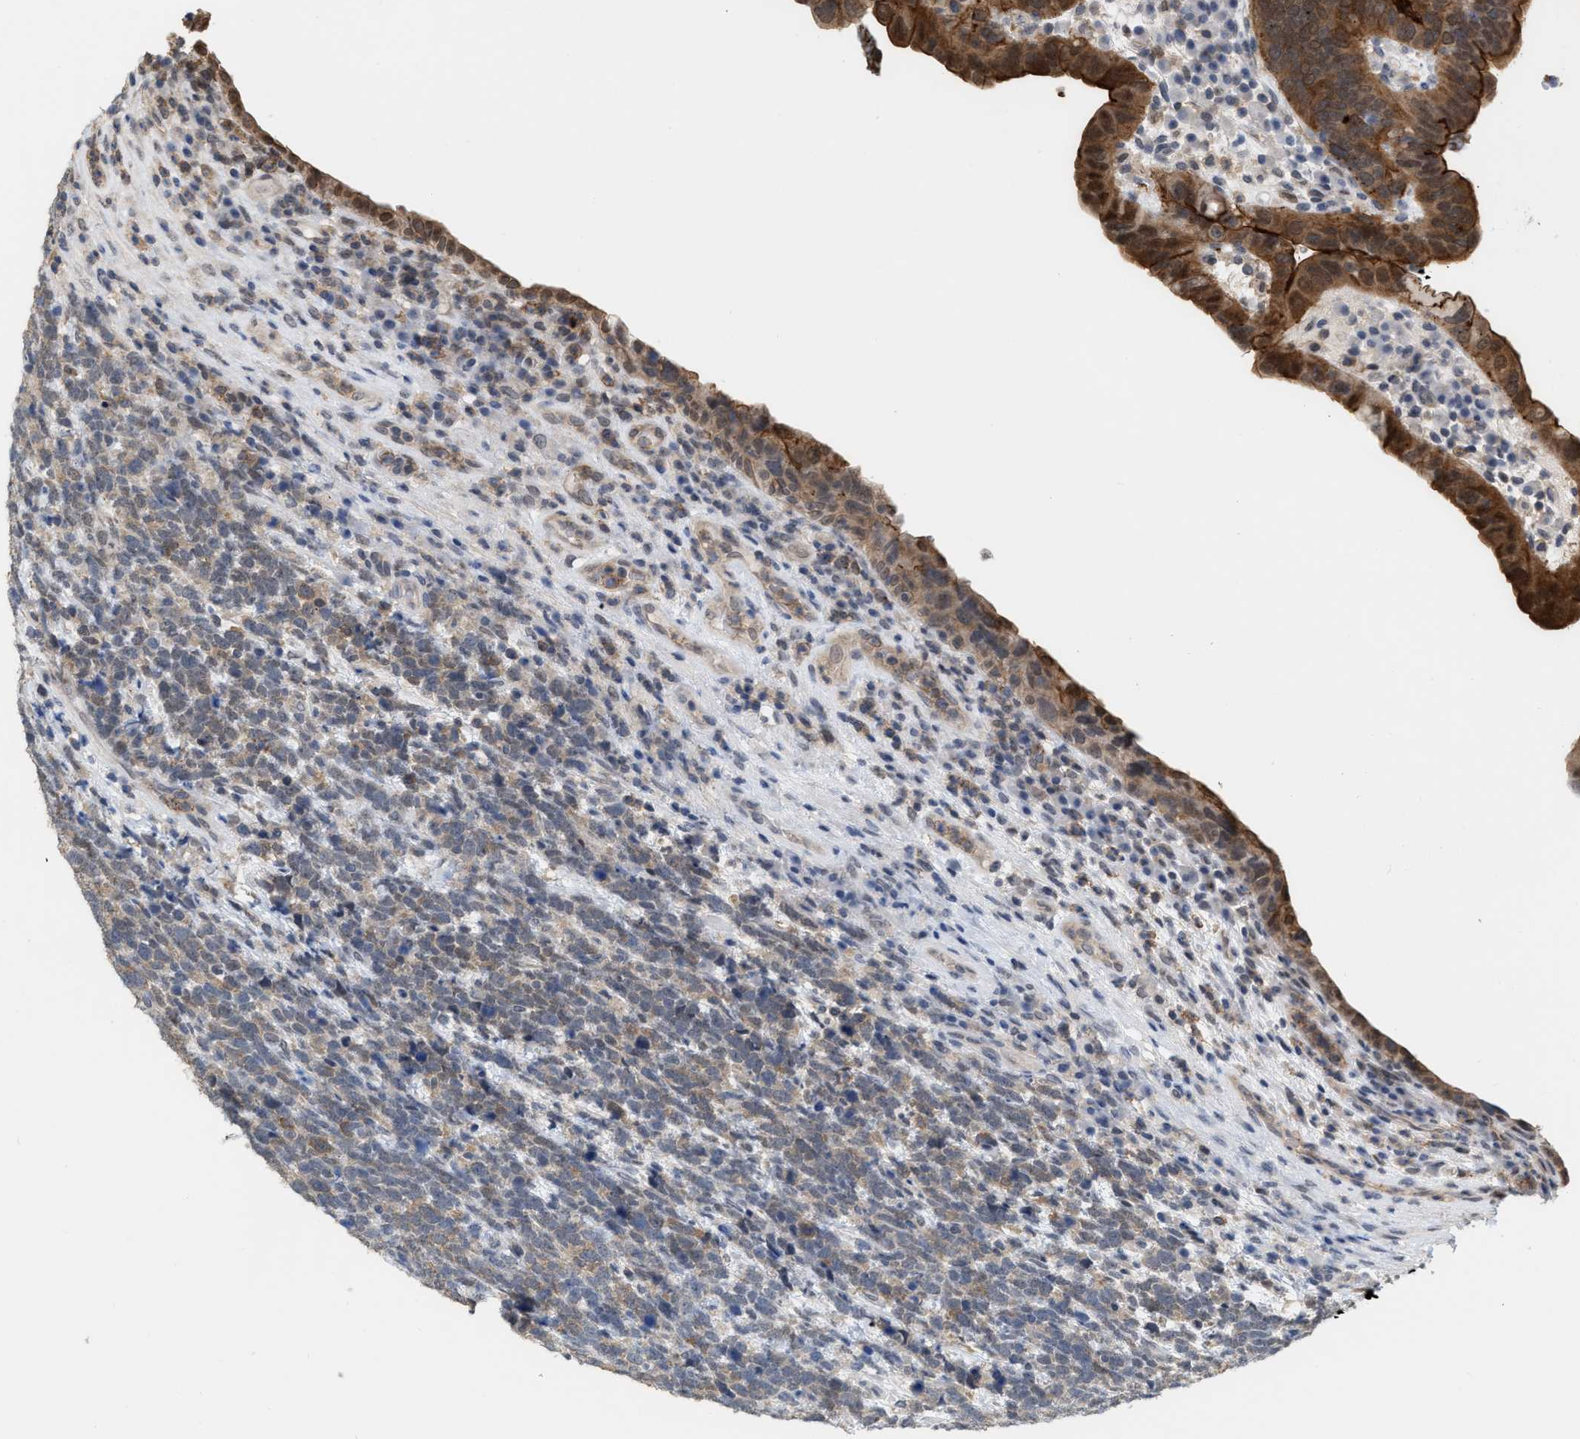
{"staining": {"intensity": "moderate", "quantity": ">75%", "location": "cytoplasmic/membranous"}, "tissue": "urothelial cancer", "cell_type": "Tumor cells", "image_type": "cancer", "snomed": [{"axis": "morphology", "description": "Urothelial carcinoma, High grade"}, {"axis": "topography", "description": "Urinary bladder"}], "caption": "Human high-grade urothelial carcinoma stained with a protein marker shows moderate staining in tumor cells.", "gene": "BAIAP2L1", "patient": {"sex": "female", "age": 82}}